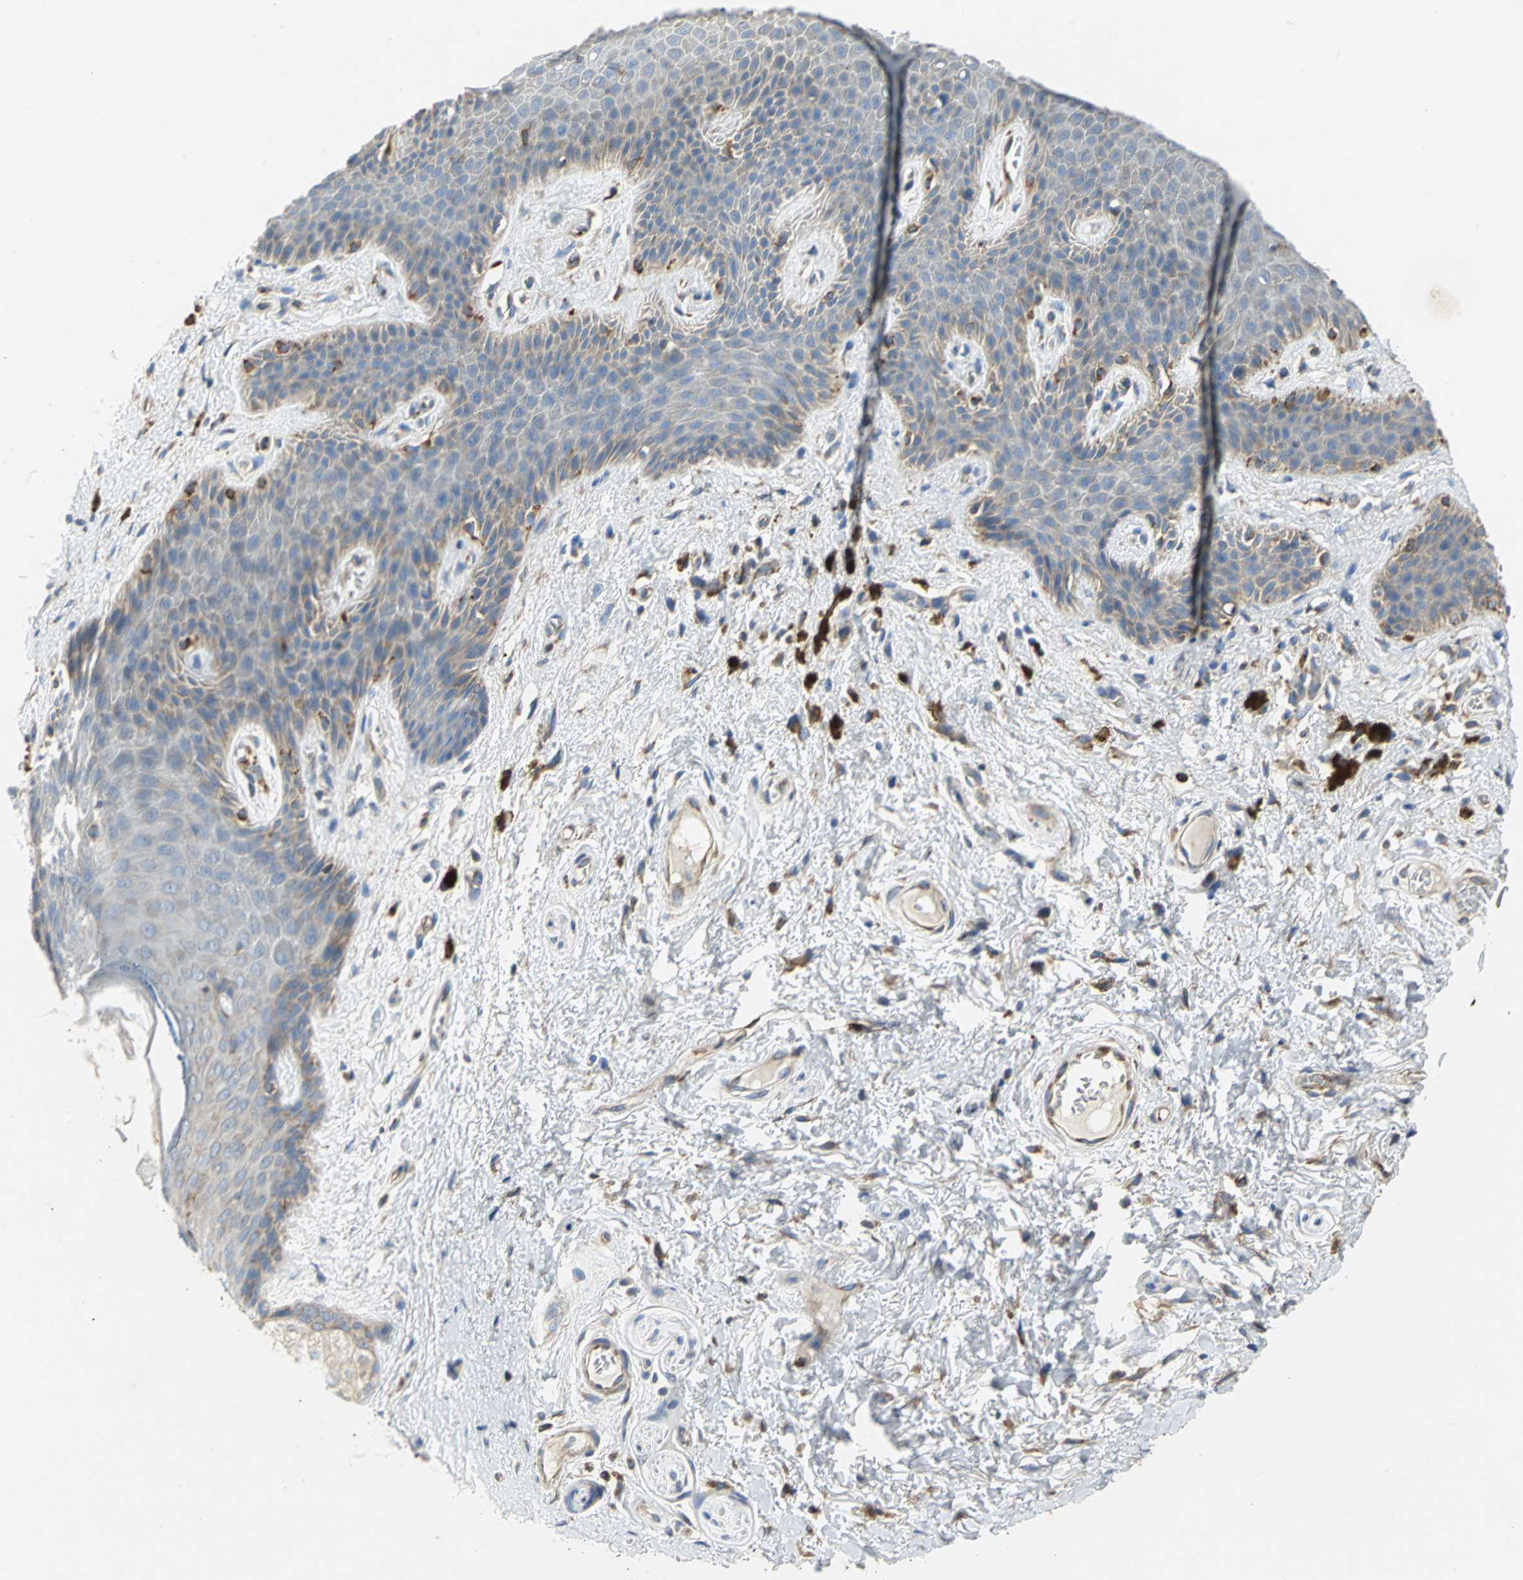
{"staining": {"intensity": "moderate", "quantity": "<25%", "location": "cytoplasmic/membranous"}, "tissue": "skin", "cell_type": "Epidermal cells", "image_type": "normal", "snomed": [{"axis": "morphology", "description": "Normal tissue, NOS"}, {"axis": "topography", "description": "Anal"}], "caption": "A histopathology image of skin stained for a protein demonstrates moderate cytoplasmic/membranous brown staining in epidermal cells. (Brightfield microscopy of DAB IHC at high magnification).", "gene": "TULP4", "patient": {"sex": "female", "age": 46}}